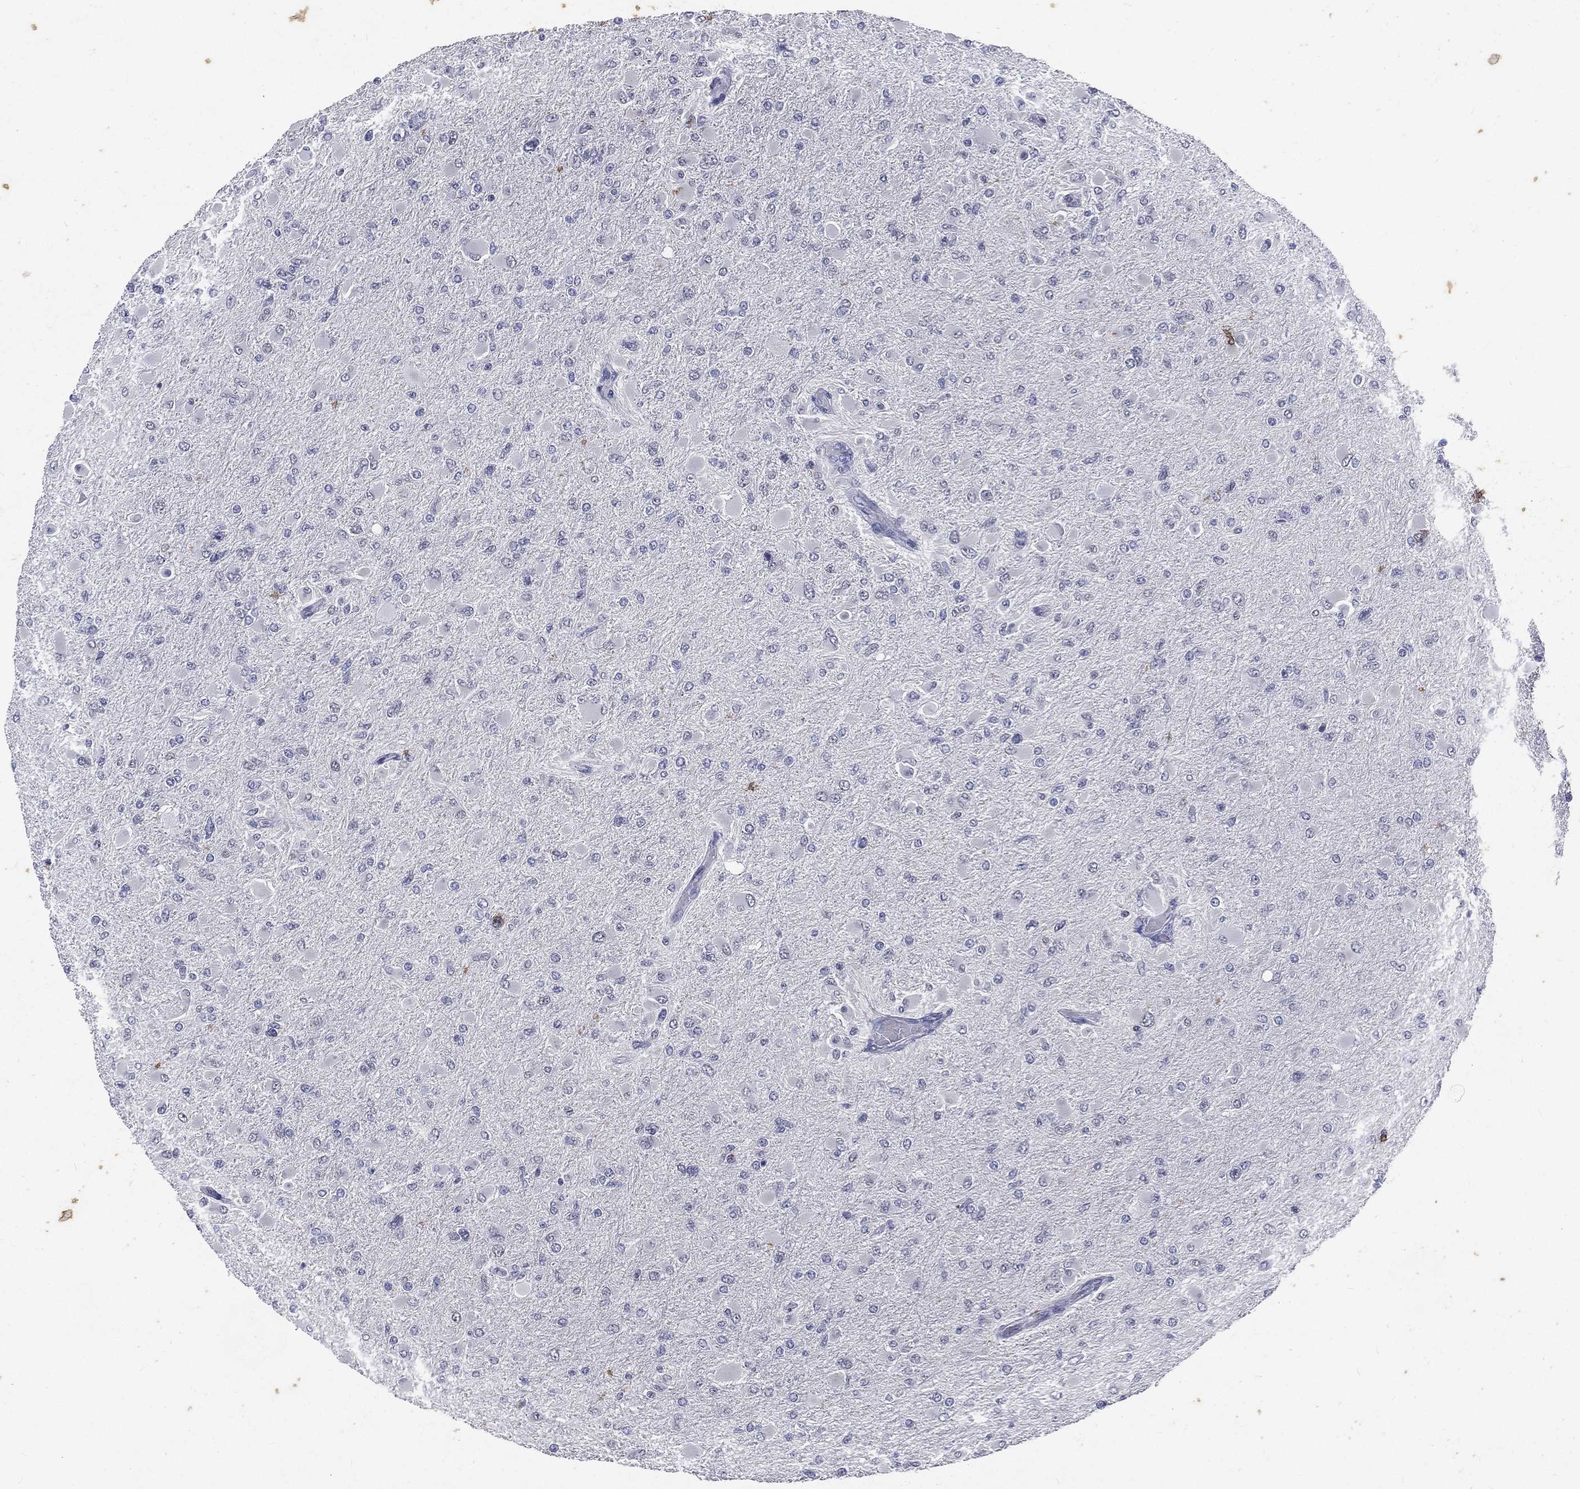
{"staining": {"intensity": "negative", "quantity": "none", "location": "none"}, "tissue": "glioma", "cell_type": "Tumor cells", "image_type": "cancer", "snomed": [{"axis": "morphology", "description": "Glioma, malignant, High grade"}, {"axis": "topography", "description": "Cerebral cortex"}], "caption": "Malignant glioma (high-grade) was stained to show a protein in brown. There is no significant staining in tumor cells.", "gene": "IFT27", "patient": {"sex": "female", "age": 36}}